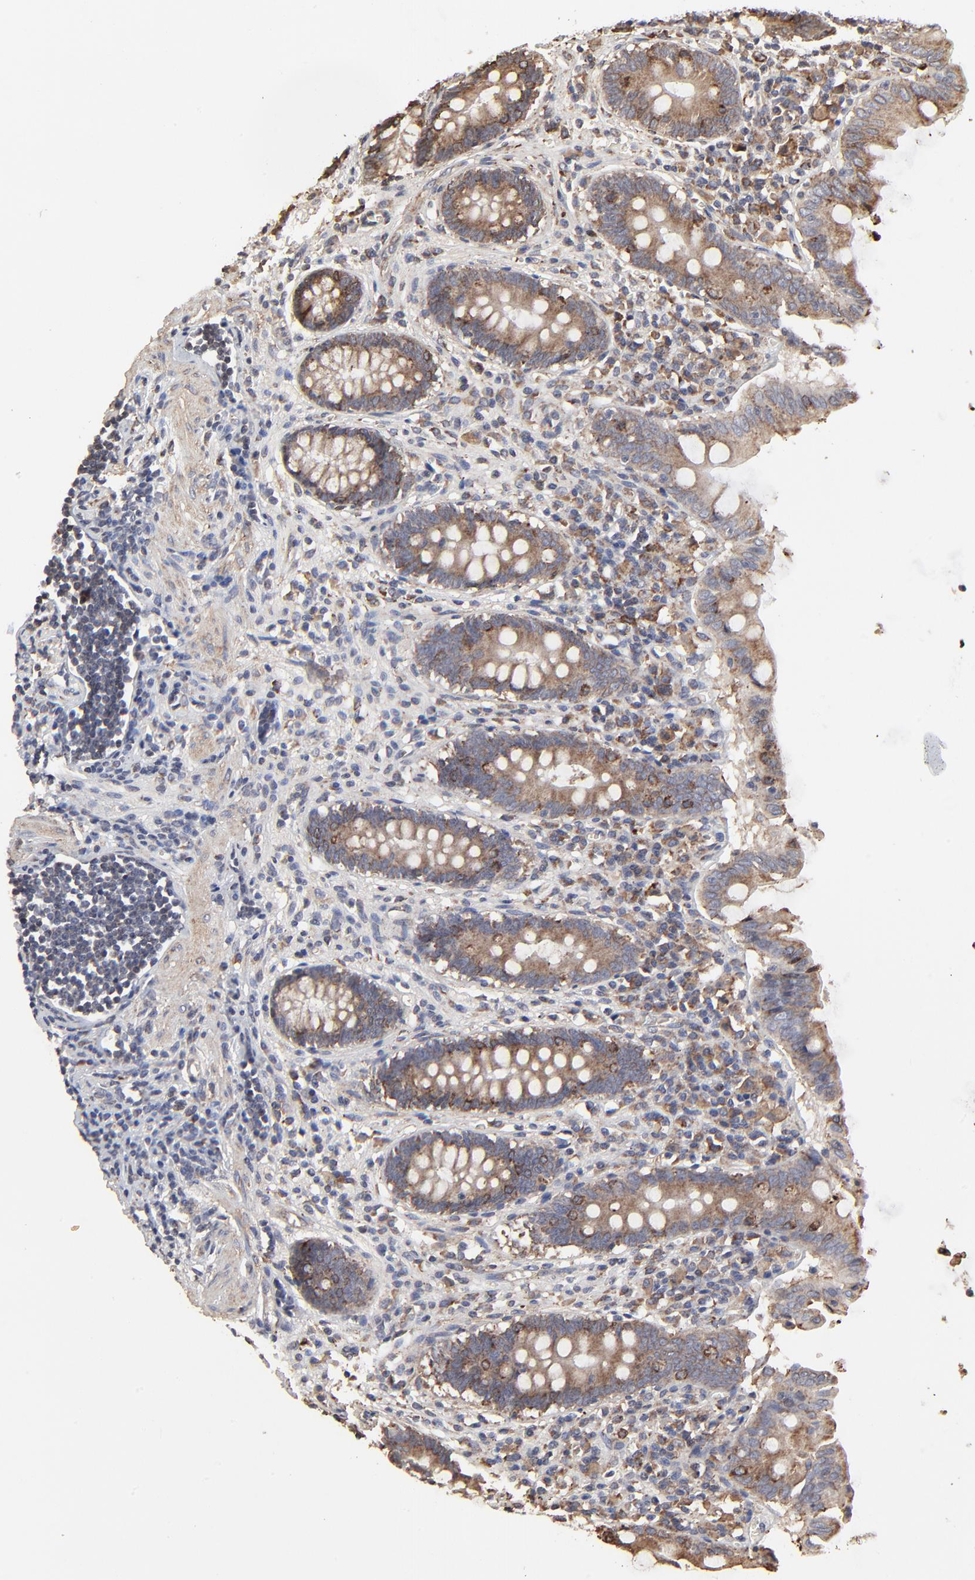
{"staining": {"intensity": "strong", "quantity": ">75%", "location": "cytoplasmic/membranous"}, "tissue": "appendix", "cell_type": "Glandular cells", "image_type": "normal", "snomed": [{"axis": "morphology", "description": "Normal tissue, NOS"}, {"axis": "topography", "description": "Appendix"}], "caption": "A high amount of strong cytoplasmic/membranous positivity is appreciated in approximately >75% of glandular cells in normal appendix.", "gene": "ELP2", "patient": {"sex": "female", "age": 50}}